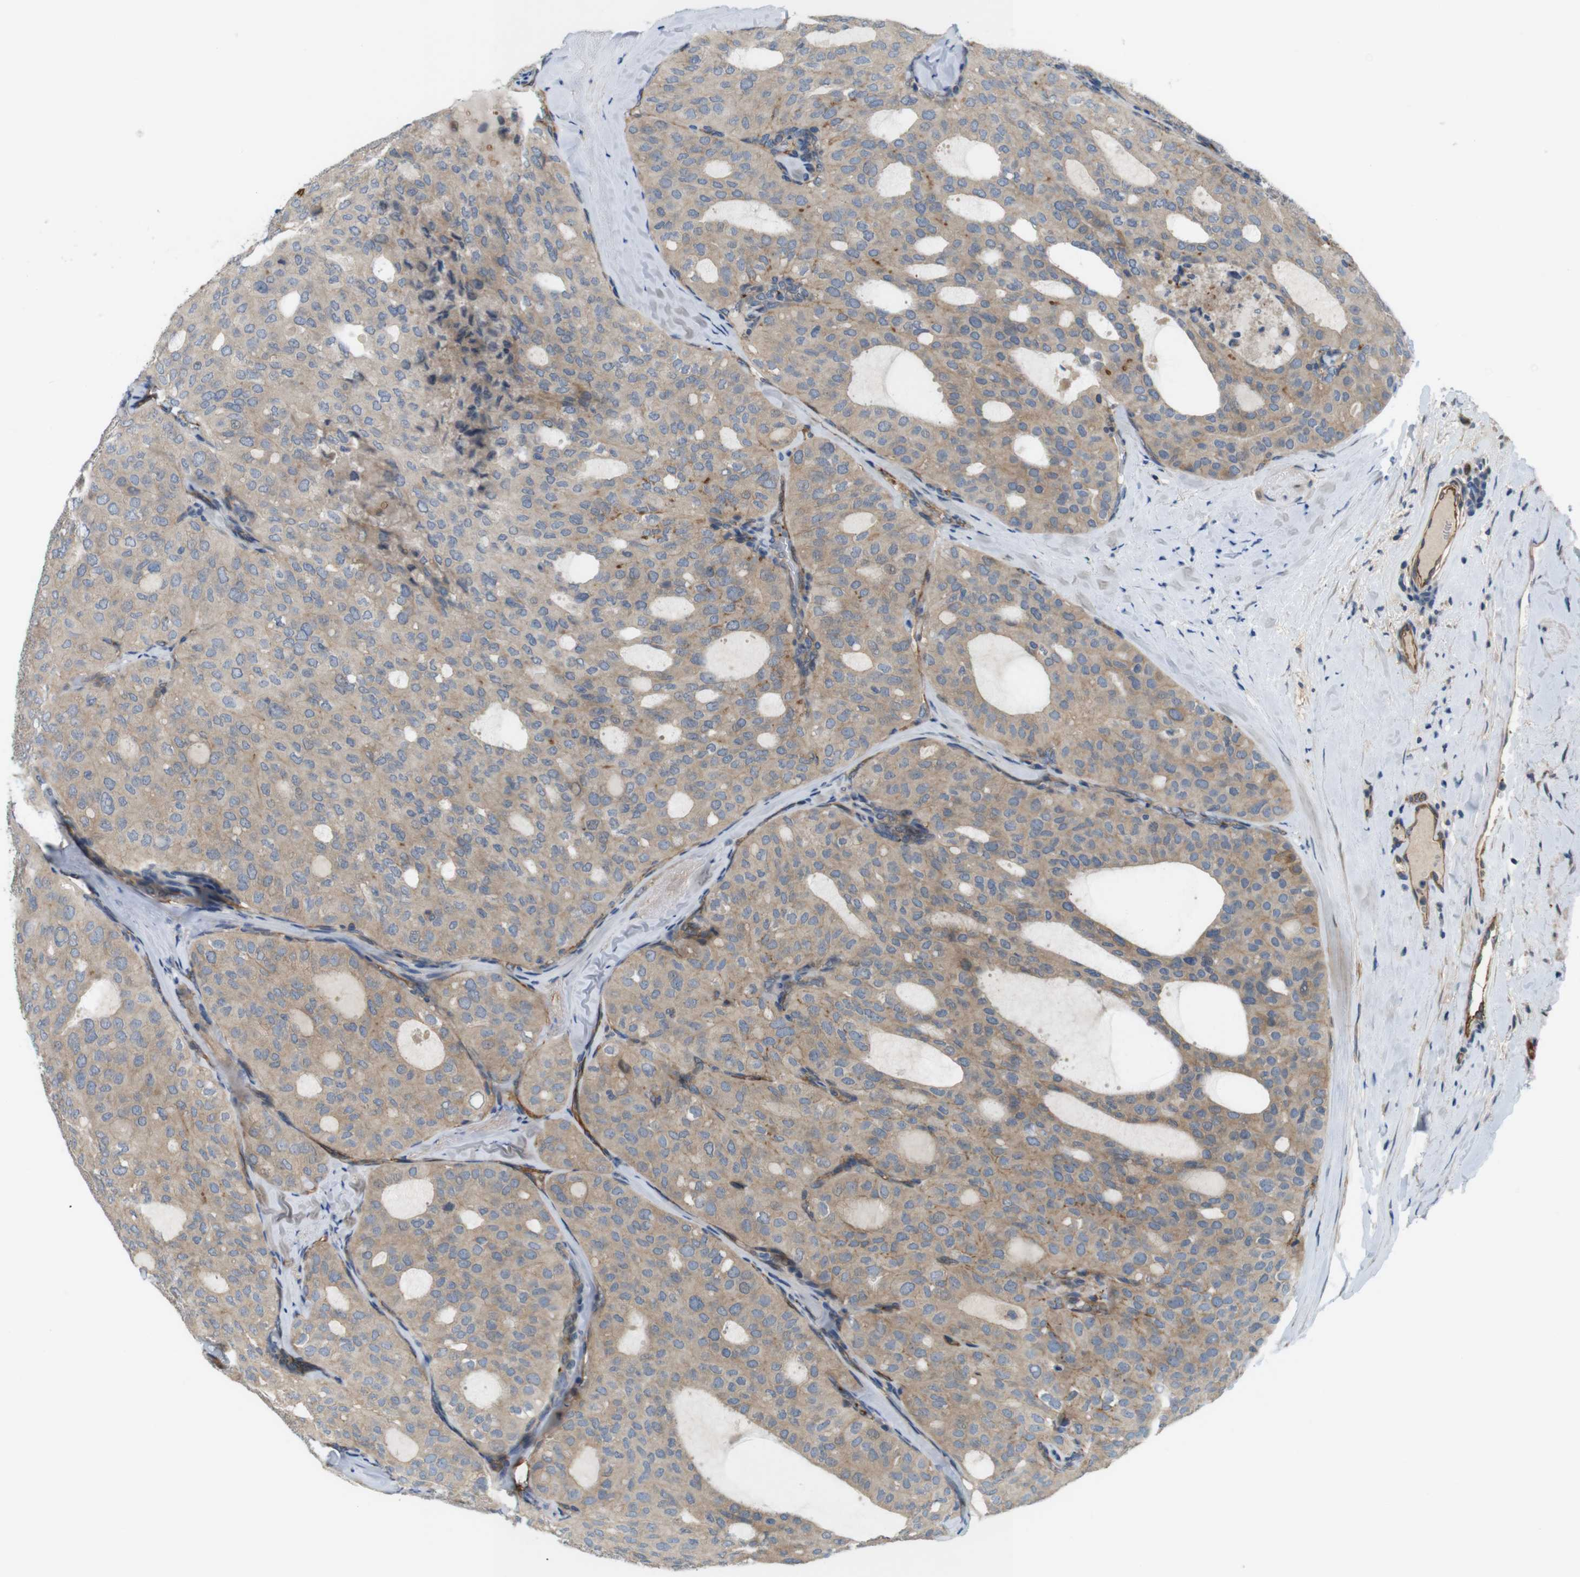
{"staining": {"intensity": "weak", "quantity": ">75%", "location": "cytoplasmic/membranous"}, "tissue": "thyroid cancer", "cell_type": "Tumor cells", "image_type": "cancer", "snomed": [{"axis": "morphology", "description": "Follicular adenoma carcinoma, NOS"}, {"axis": "topography", "description": "Thyroid gland"}], "caption": "Immunohistochemical staining of human thyroid follicular adenoma carcinoma shows weak cytoplasmic/membranous protein staining in about >75% of tumor cells.", "gene": "BVES", "patient": {"sex": "male", "age": 75}}